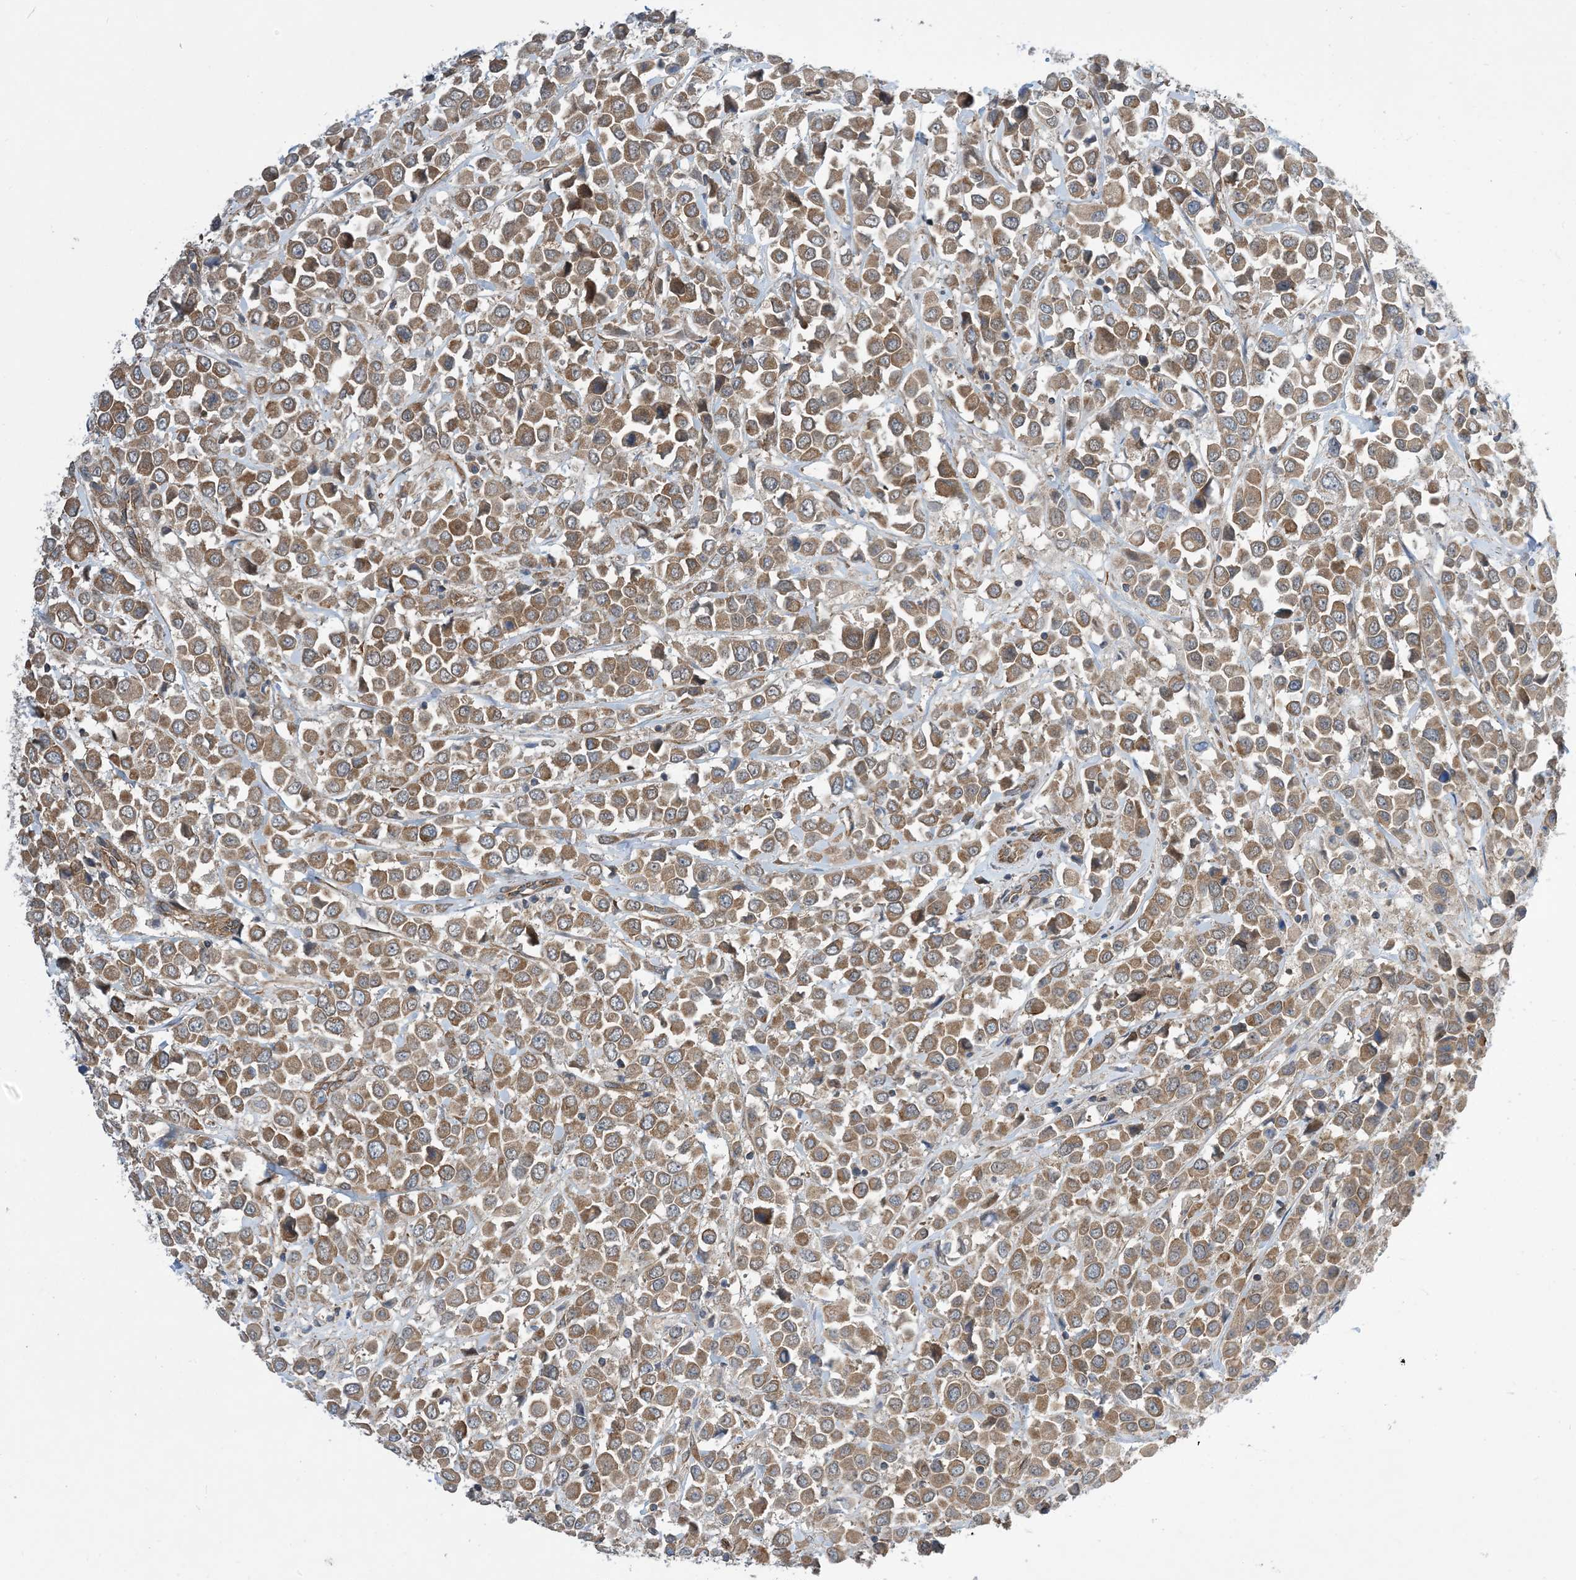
{"staining": {"intensity": "moderate", "quantity": ">75%", "location": "cytoplasmic/membranous"}, "tissue": "breast cancer", "cell_type": "Tumor cells", "image_type": "cancer", "snomed": [{"axis": "morphology", "description": "Duct carcinoma"}, {"axis": "topography", "description": "Breast"}], "caption": "Human breast cancer stained for a protein (brown) exhibits moderate cytoplasmic/membranous positive expression in about >75% of tumor cells.", "gene": "EHBP1", "patient": {"sex": "female", "age": 61}}